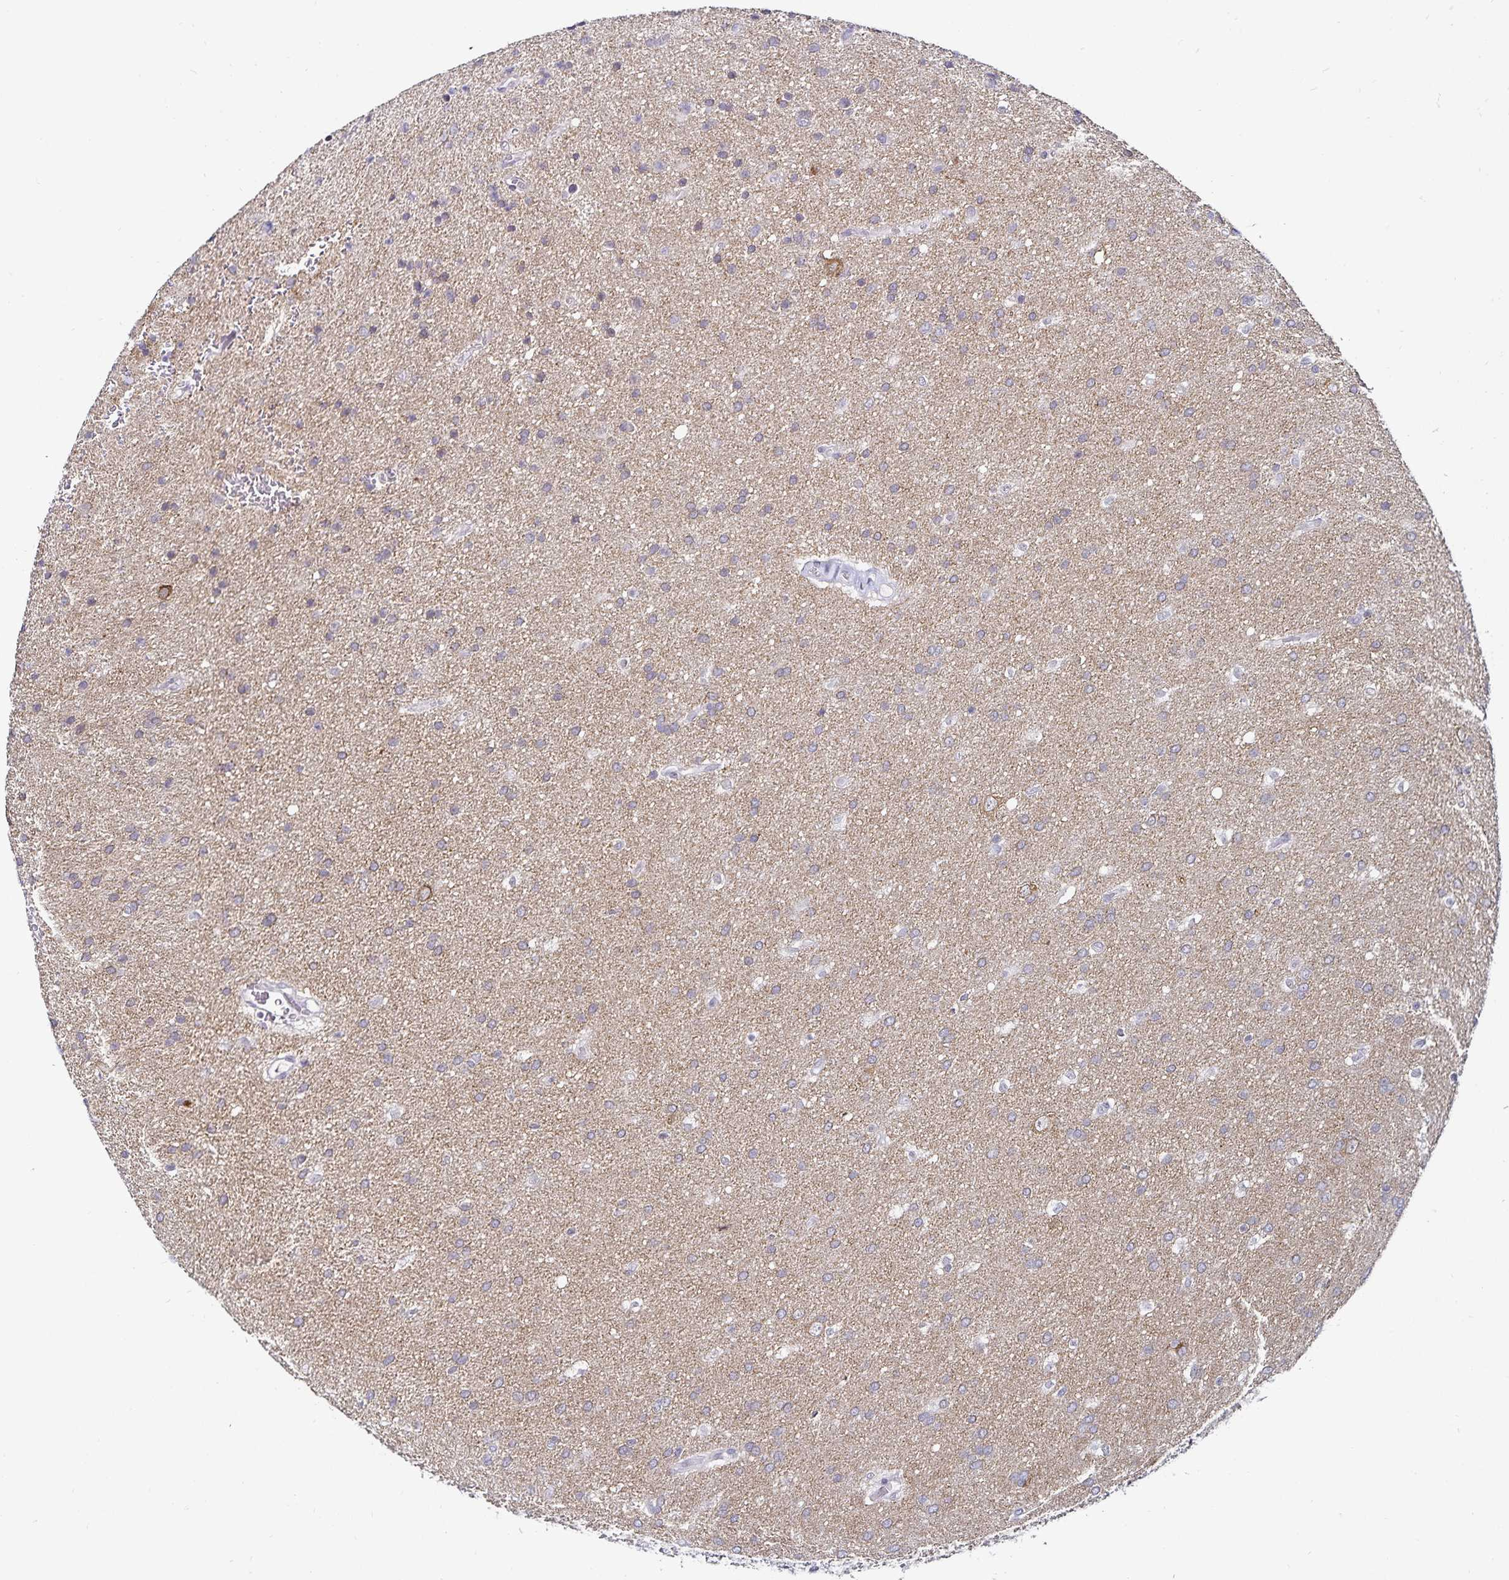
{"staining": {"intensity": "moderate", "quantity": "<25%", "location": "cytoplasmic/membranous"}, "tissue": "glioma", "cell_type": "Tumor cells", "image_type": "cancer", "snomed": [{"axis": "morphology", "description": "Glioma, malignant, Low grade"}, {"axis": "topography", "description": "Brain"}], "caption": "An immunohistochemistry image of tumor tissue is shown. Protein staining in brown highlights moderate cytoplasmic/membranous positivity in glioma within tumor cells. (brown staining indicates protein expression, while blue staining denotes nuclei).", "gene": "ANLN", "patient": {"sex": "female", "age": 54}}